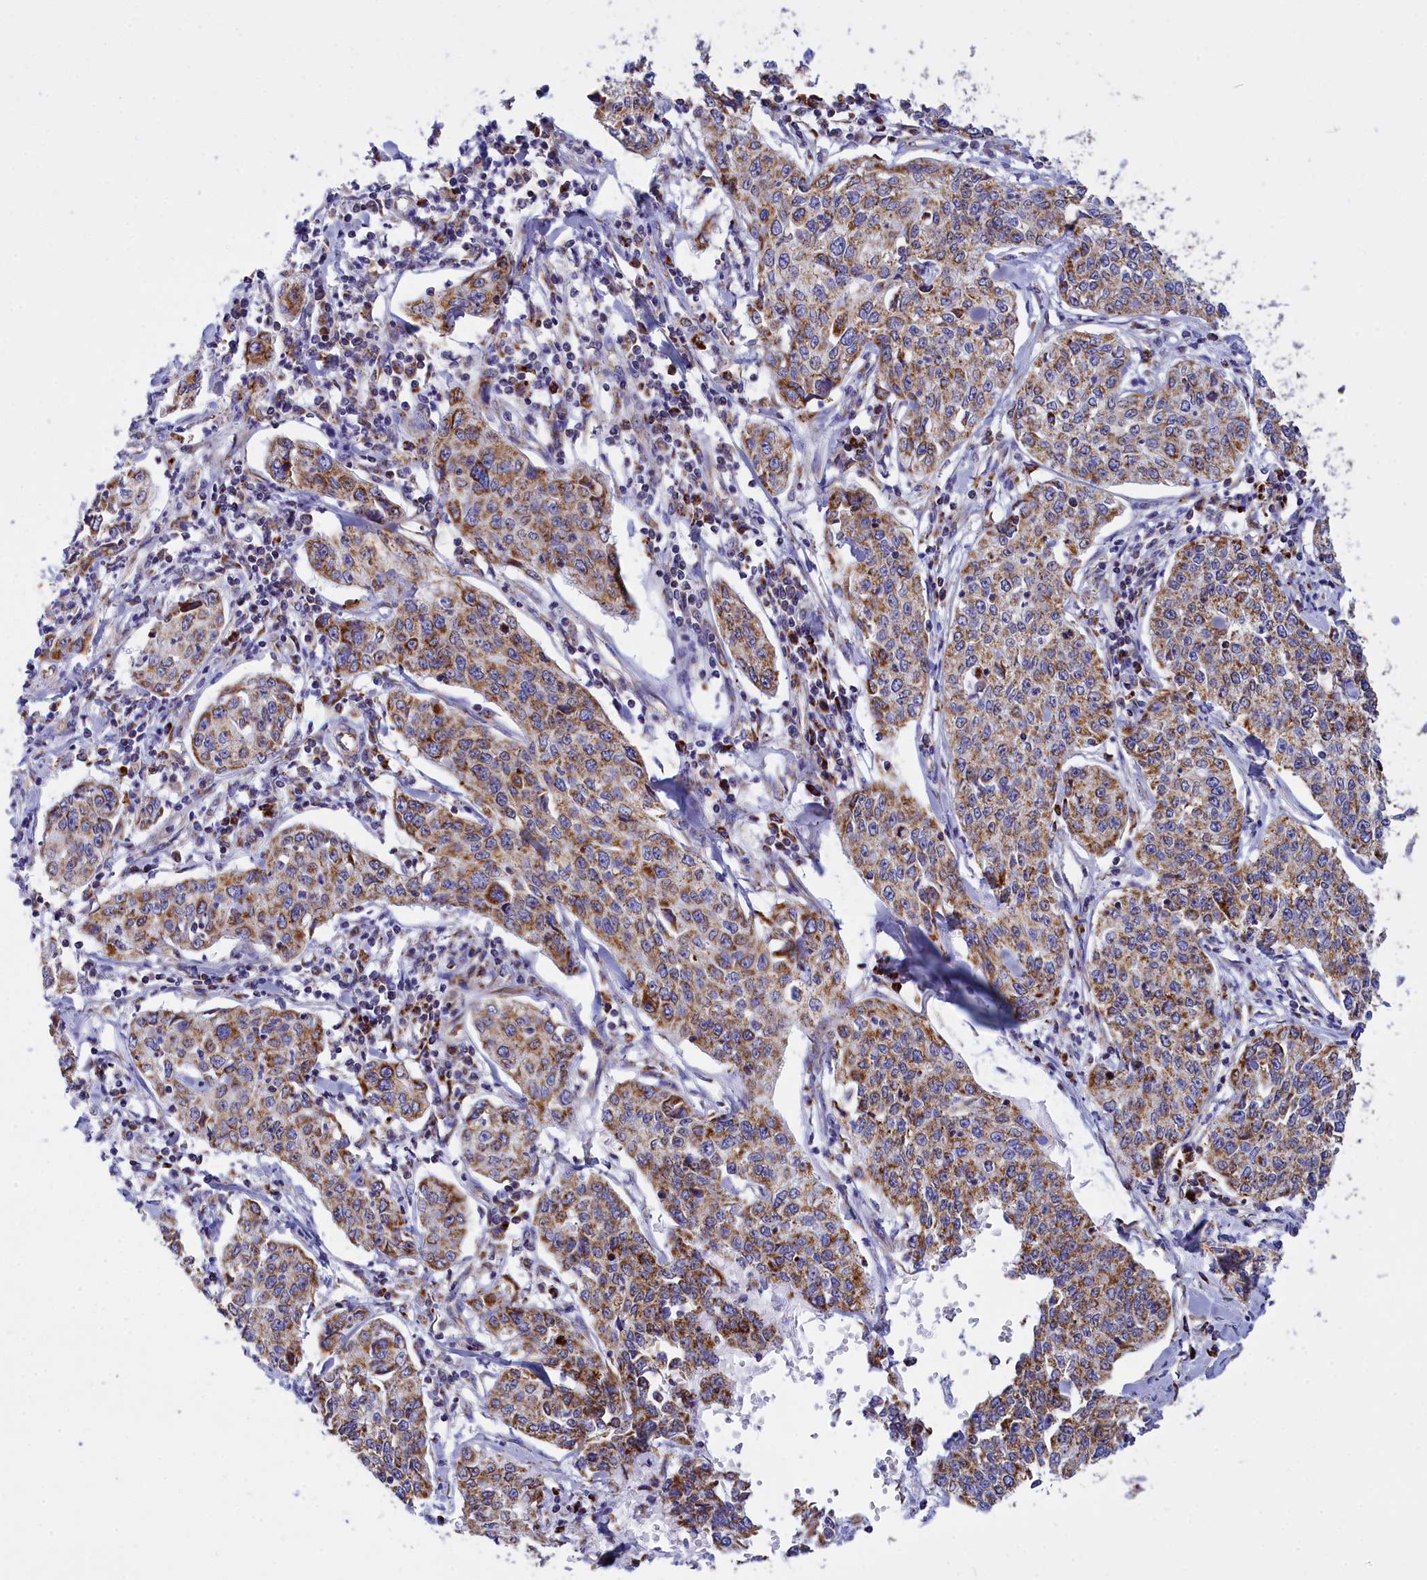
{"staining": {"intensity": "moderate", "quantity": ">75%", "location": "cytoplasmic/membranous"}, "tissue": "cervical cancer", "cell_type": "Tumor cells", "image_type": "cancer", "snomed": [{"axis": "morphology", "description": "Squamous cell carcinoma, NOS"}, {"axis": "topography", "description": "Cervix"}], "caption": "This photomicrograph shows immunohistochemistry (IHC) staining of squamous cell carcinoma (cervical), with medium moderate cytoplasmic/membranous expression in about >75% of tumor cells.", "gene": "VDAC2", "patient": {"sex": "female", "age": 35}}